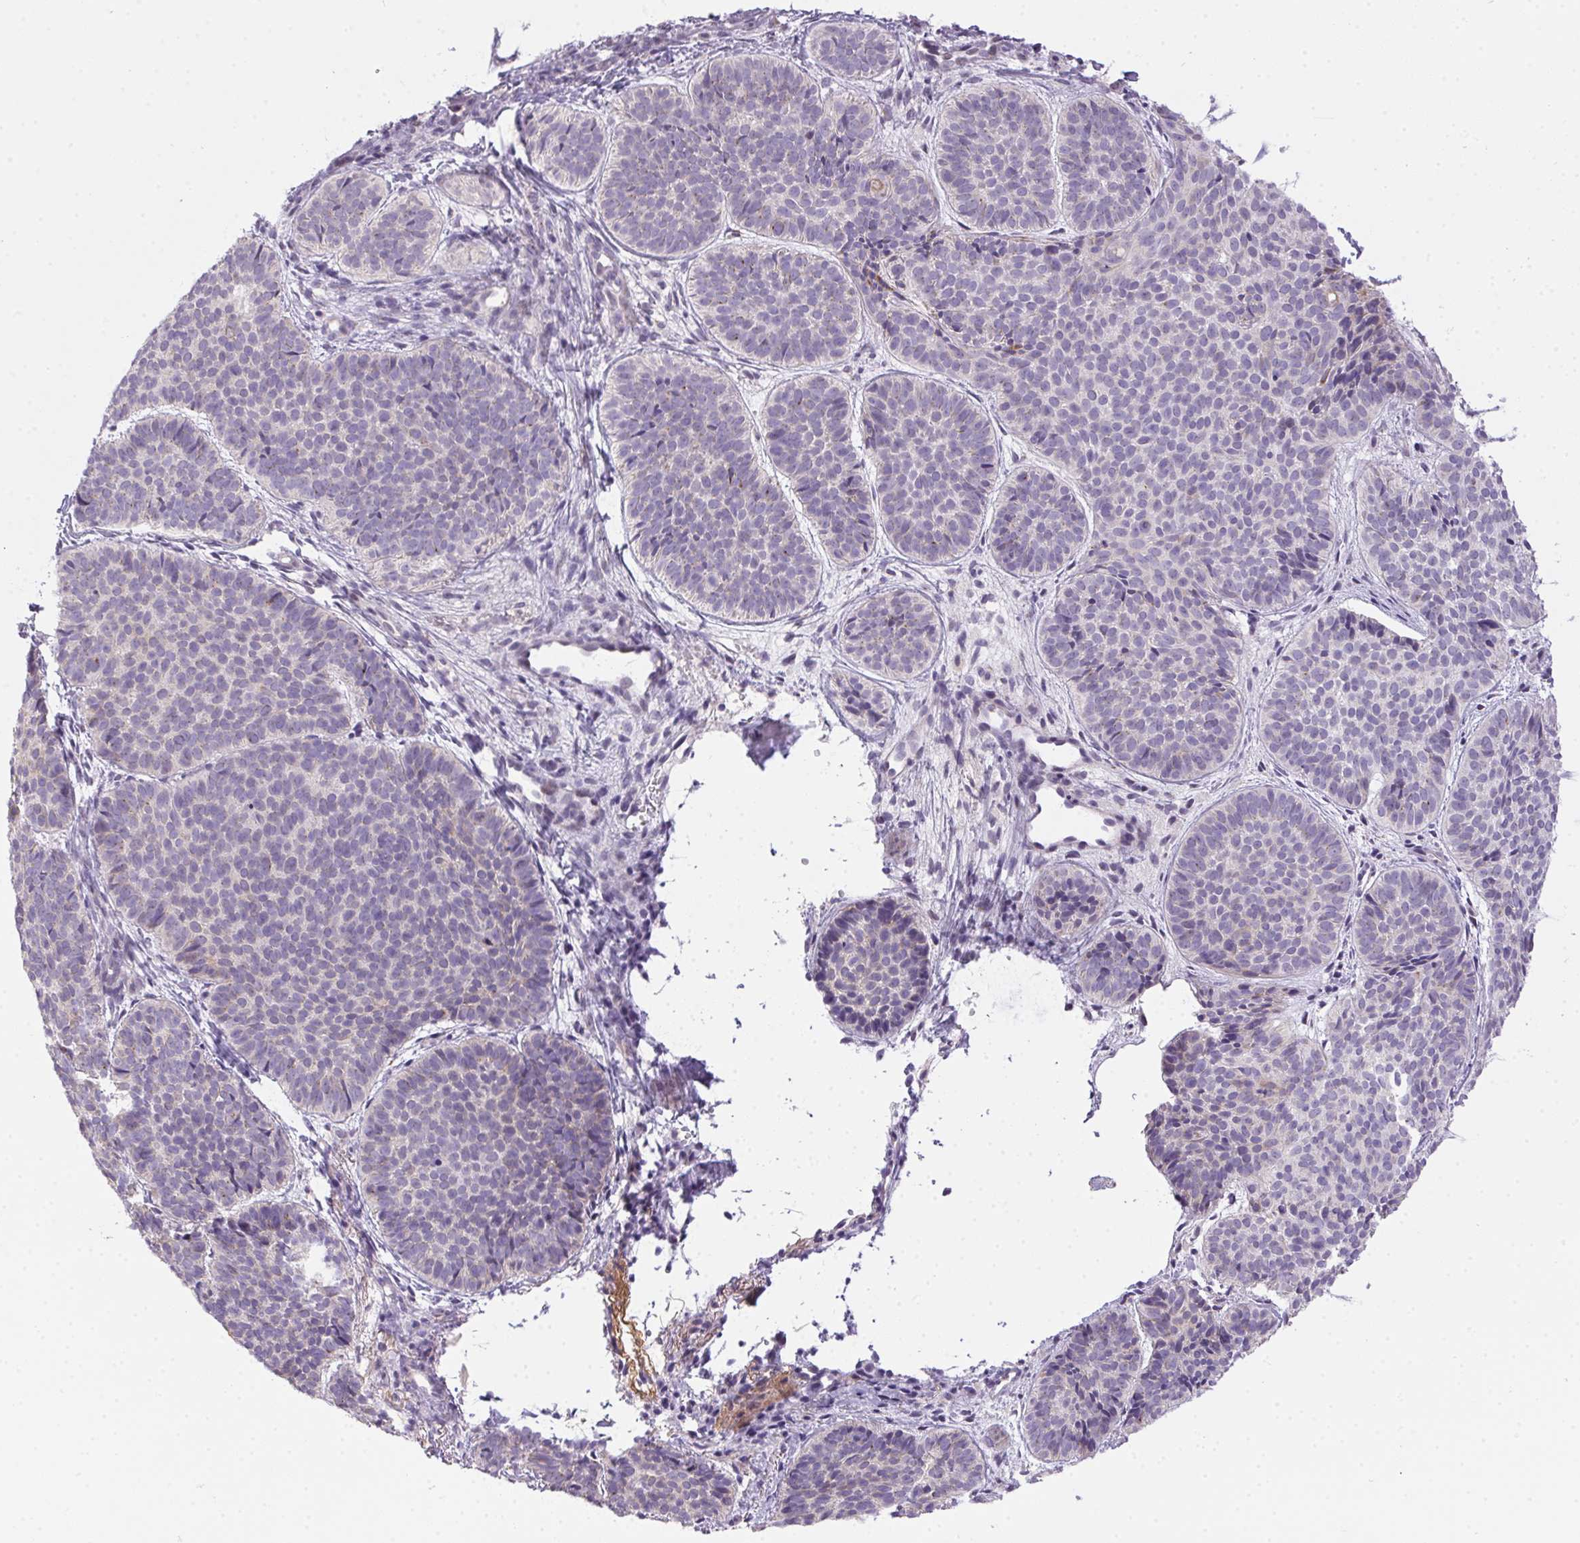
{"staining": {"intensity": "negative", "quantity": "none", "location": "none"}, "tissue": "skin cancer", "cell_type": "Tumor cells", "image_type": "cancer", "snomed": [{"axis": "morphology", "description": "Basal cell carcinoma"}, {"axis": "topography", "description": "Skin"}], "caption": "The immunohistochemistry (IHC) image has no significant staining in tumor cells of skin basal cell carcinoma tissue.", "gene": "SP9", "patient": {"sex": "male", "age": 57}}